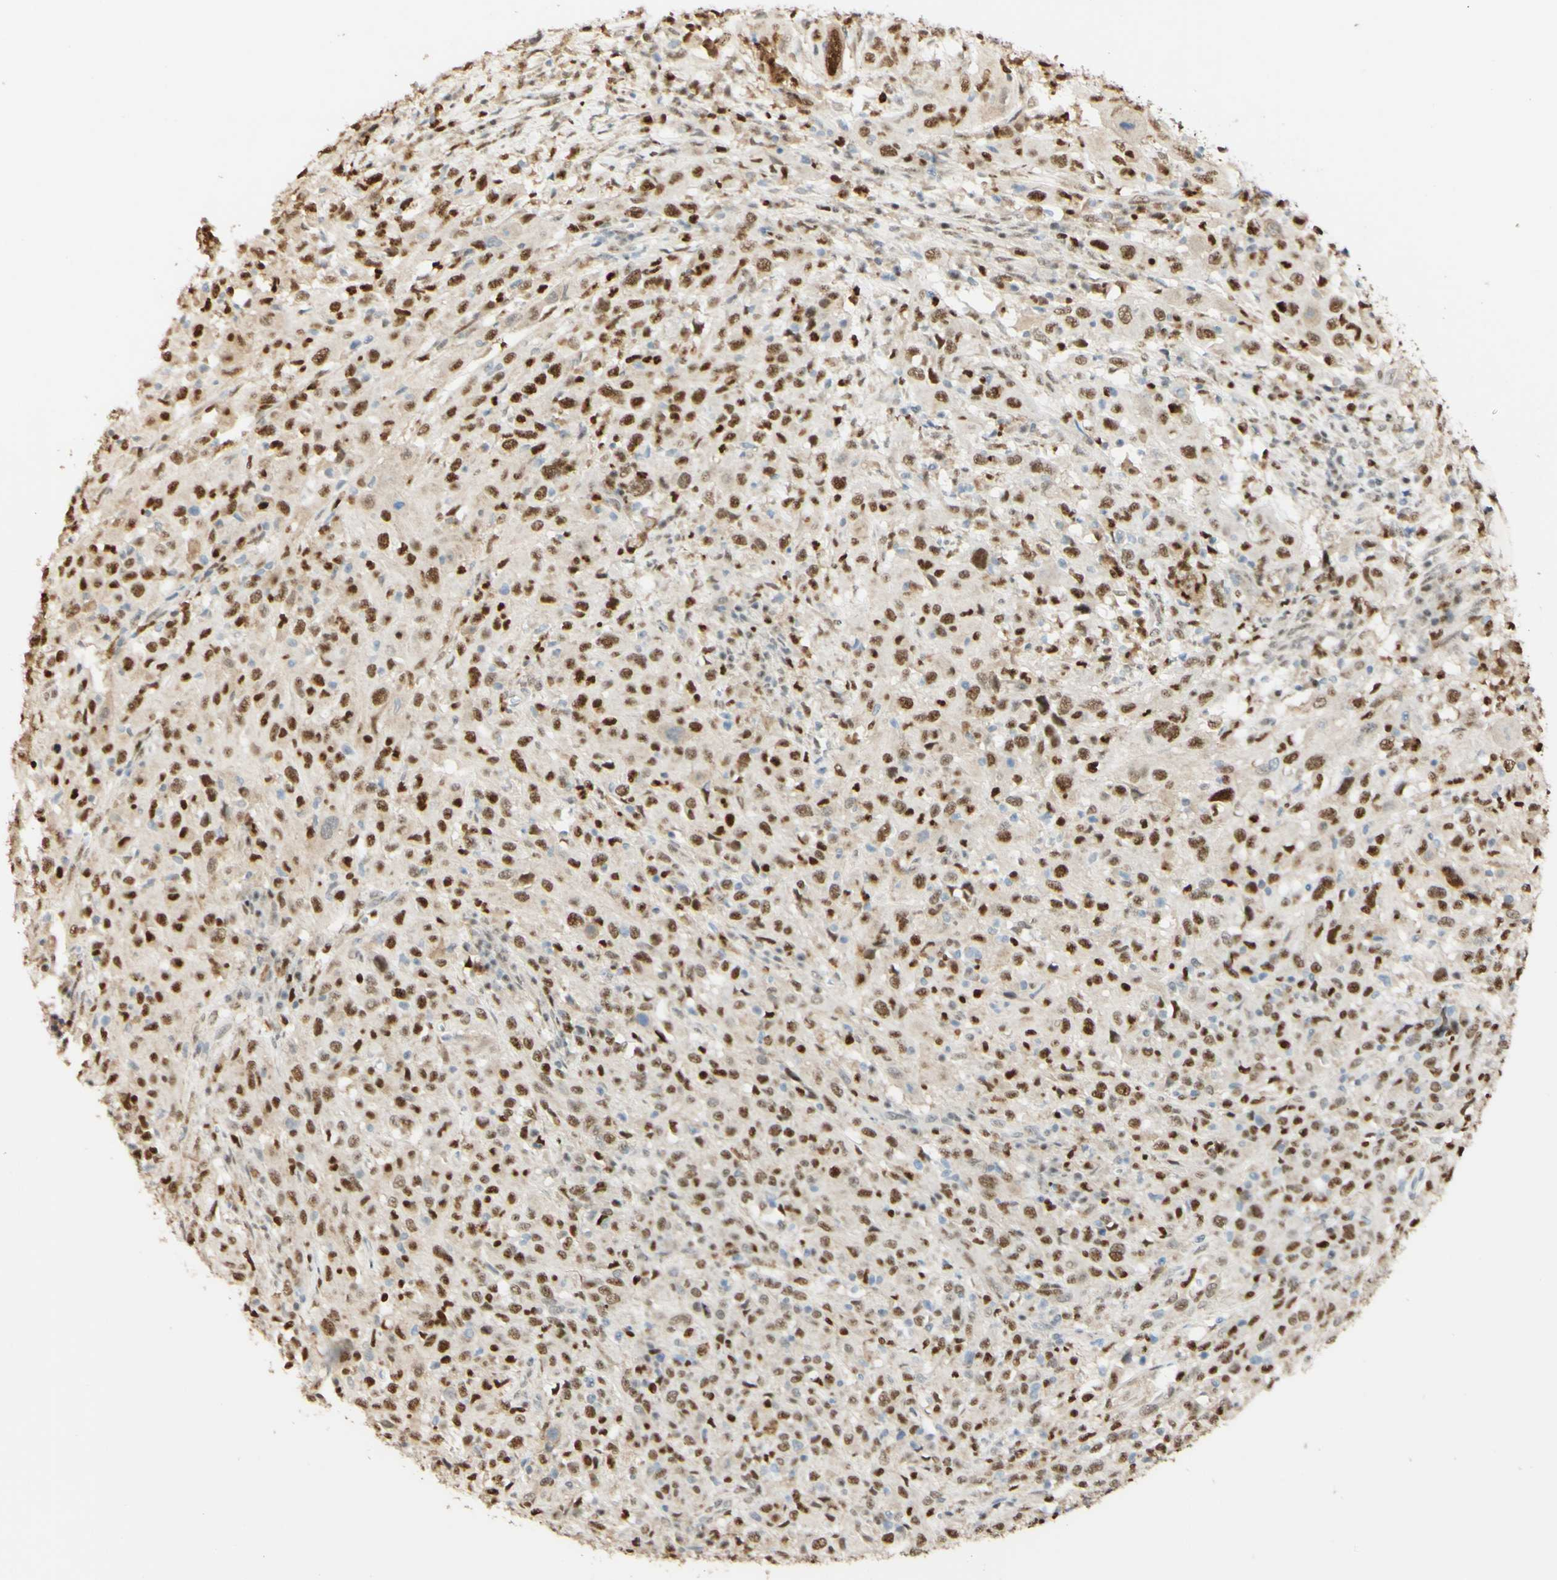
{"staining": {"intensity": "strong", "quantity": ">75%", "location": "nuclear"}, "tissue": "cervical cancer", "cell_type": "Tumor cells", "image_type": "cancer", "snomed": [{"axis": "morphology", "description": "Squamous cell carcinoma, NOS"}, {"axis": "topography", "description": "Cervix"}], "caption": "This photomicrograph displays cervical squamous cell carcinoma stained with IHC to label a protein in brown. The nuclear of tumor cells show strong positivity for the protein. Nuclei are counter-stained blue.", "gene": "MAP3K4", "patient": {"sex": "female", "age": 46}}